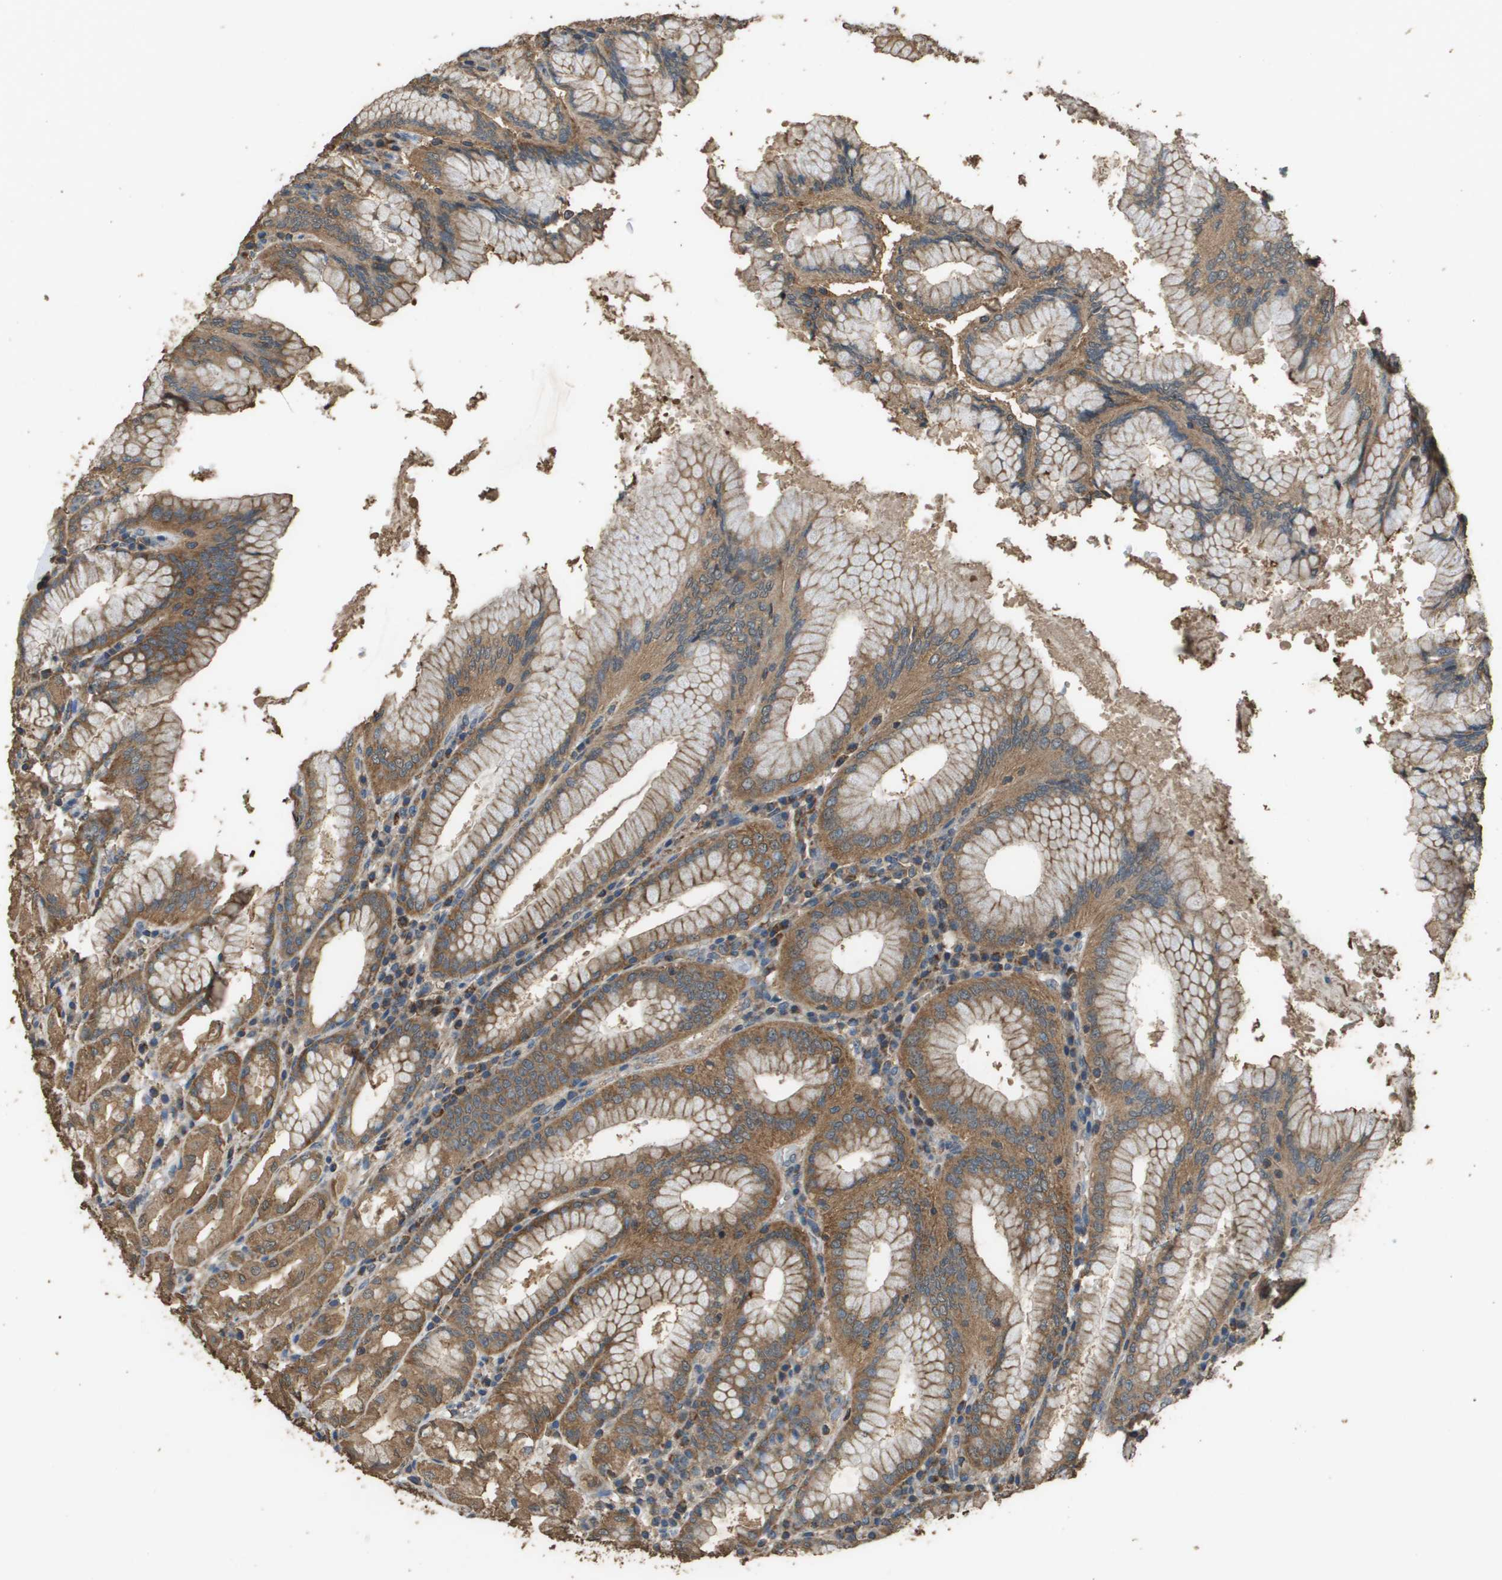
{"staining": {"intensity": "strong", "quantity": ">75%", "location": "cytoplasmic/membranous"}, "tissue": "stomach", "cell_type": "Glandular cells", "image_type": "normal", "snomed": [{"axis": "morphology", "description": "Normal tissue, NOS"}, {"axis": "topography", "description": "Stomach"}, {"axis": "topography", "description": "Stomach, lower"}], "caption": "The immunohistochemical stain shows strong cytoplasmic/membranous positivity in glandular cells of normal stomach.", "gene": "MS4A7", "patient": {"sex": "female", "age": 56}}